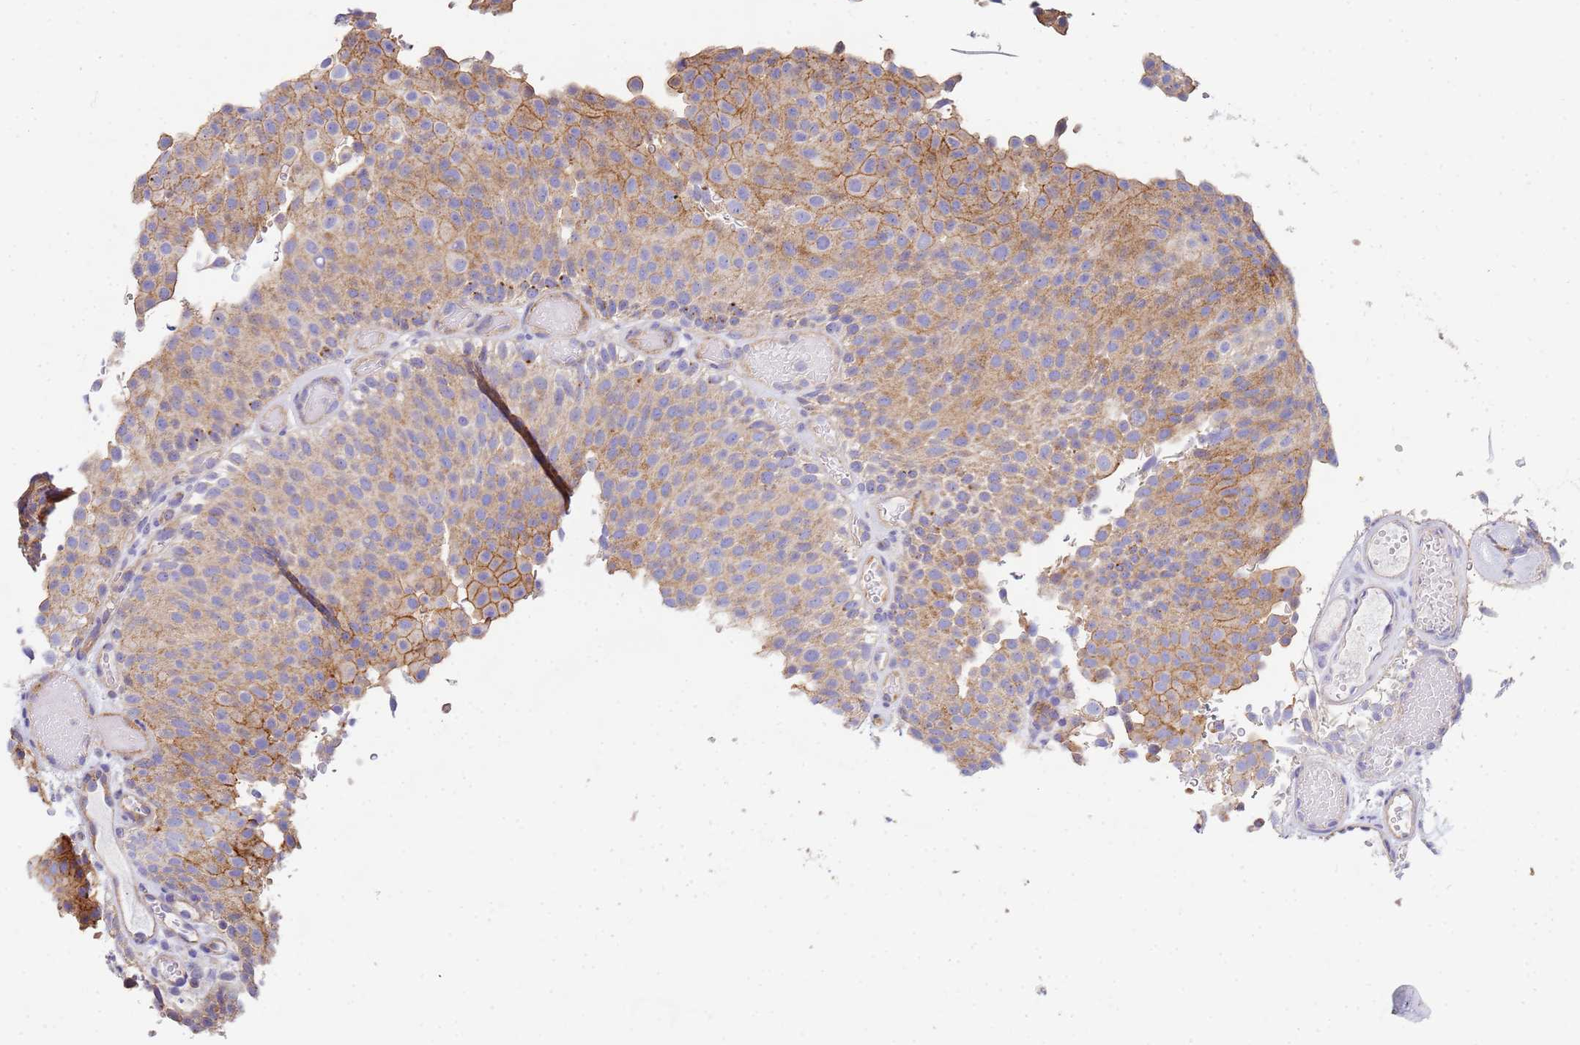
{"staining": {"intensity": "moderate", "quantity": "25%-75%", "location": "cytoplasmic/membranous"}, "tissue": "urothelial cancer", "cell_type": "Tumor cells", "image_type": "cancer", "snomed": [{"axis": "morphology", "description": "Urothelial carcinoma, Low grade"}, {"axis": "topography", "description": "Urinary bladder"}], "caption": "Tumor cells exhibit medium levels of moderate cytoplasmic/membranous staining in approximately 25%-75% of cells in urothelial cancer. The staining was performed using DAB to visualize the protein expression in brown, while the nuclei were stained in blue with hematoxylin (Magnification: 20x).", "gene": "CDC34", "patient": {"sex": "male", "age": 78}}